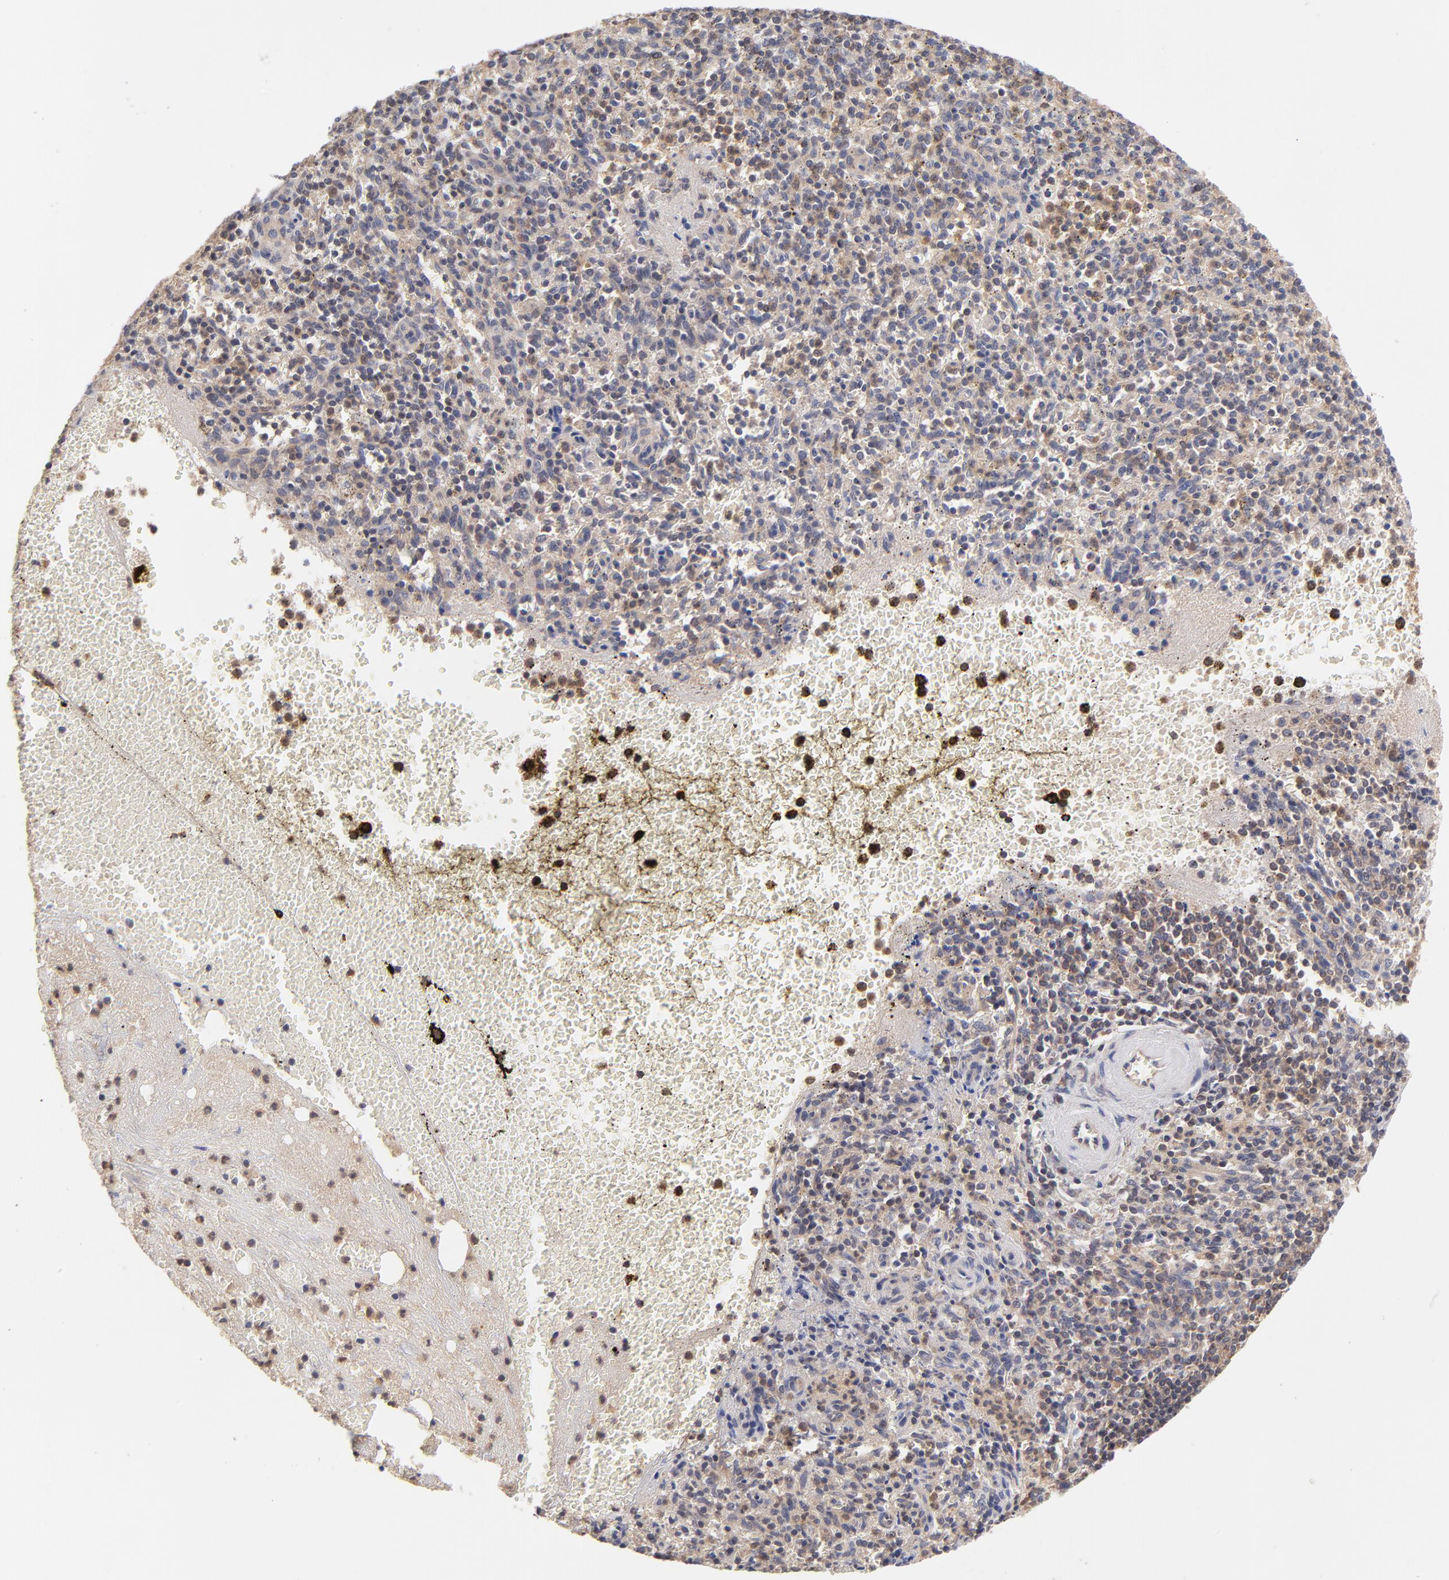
{"staining": {"intensity": "moderate", "quantity": "<25%", "location": "cytoplasmic/membranous"}, "tissue": "spleen", "cell_type": "Cells in red pulp", "image_type": "normal", "snomed": [{"axis": "morphology", "description": "Normal tissue, NOS"}, {"axis": "topography", "description": "Spleen"}], "caption": "Immunohistochemistry staining of normal spleen, which shows low levels of moderate cytoplasmic/membranous expression in approximately <25% of cells in red pulp indicating moderate cytoplasmic/membranous protein positivity. The staining was performed using DAB (brown) for protein detection and nuclei were counterstained in hematoxylin (blue).", "gene": "PCMT1", "patient": {"sex": "male", "age": 72}}